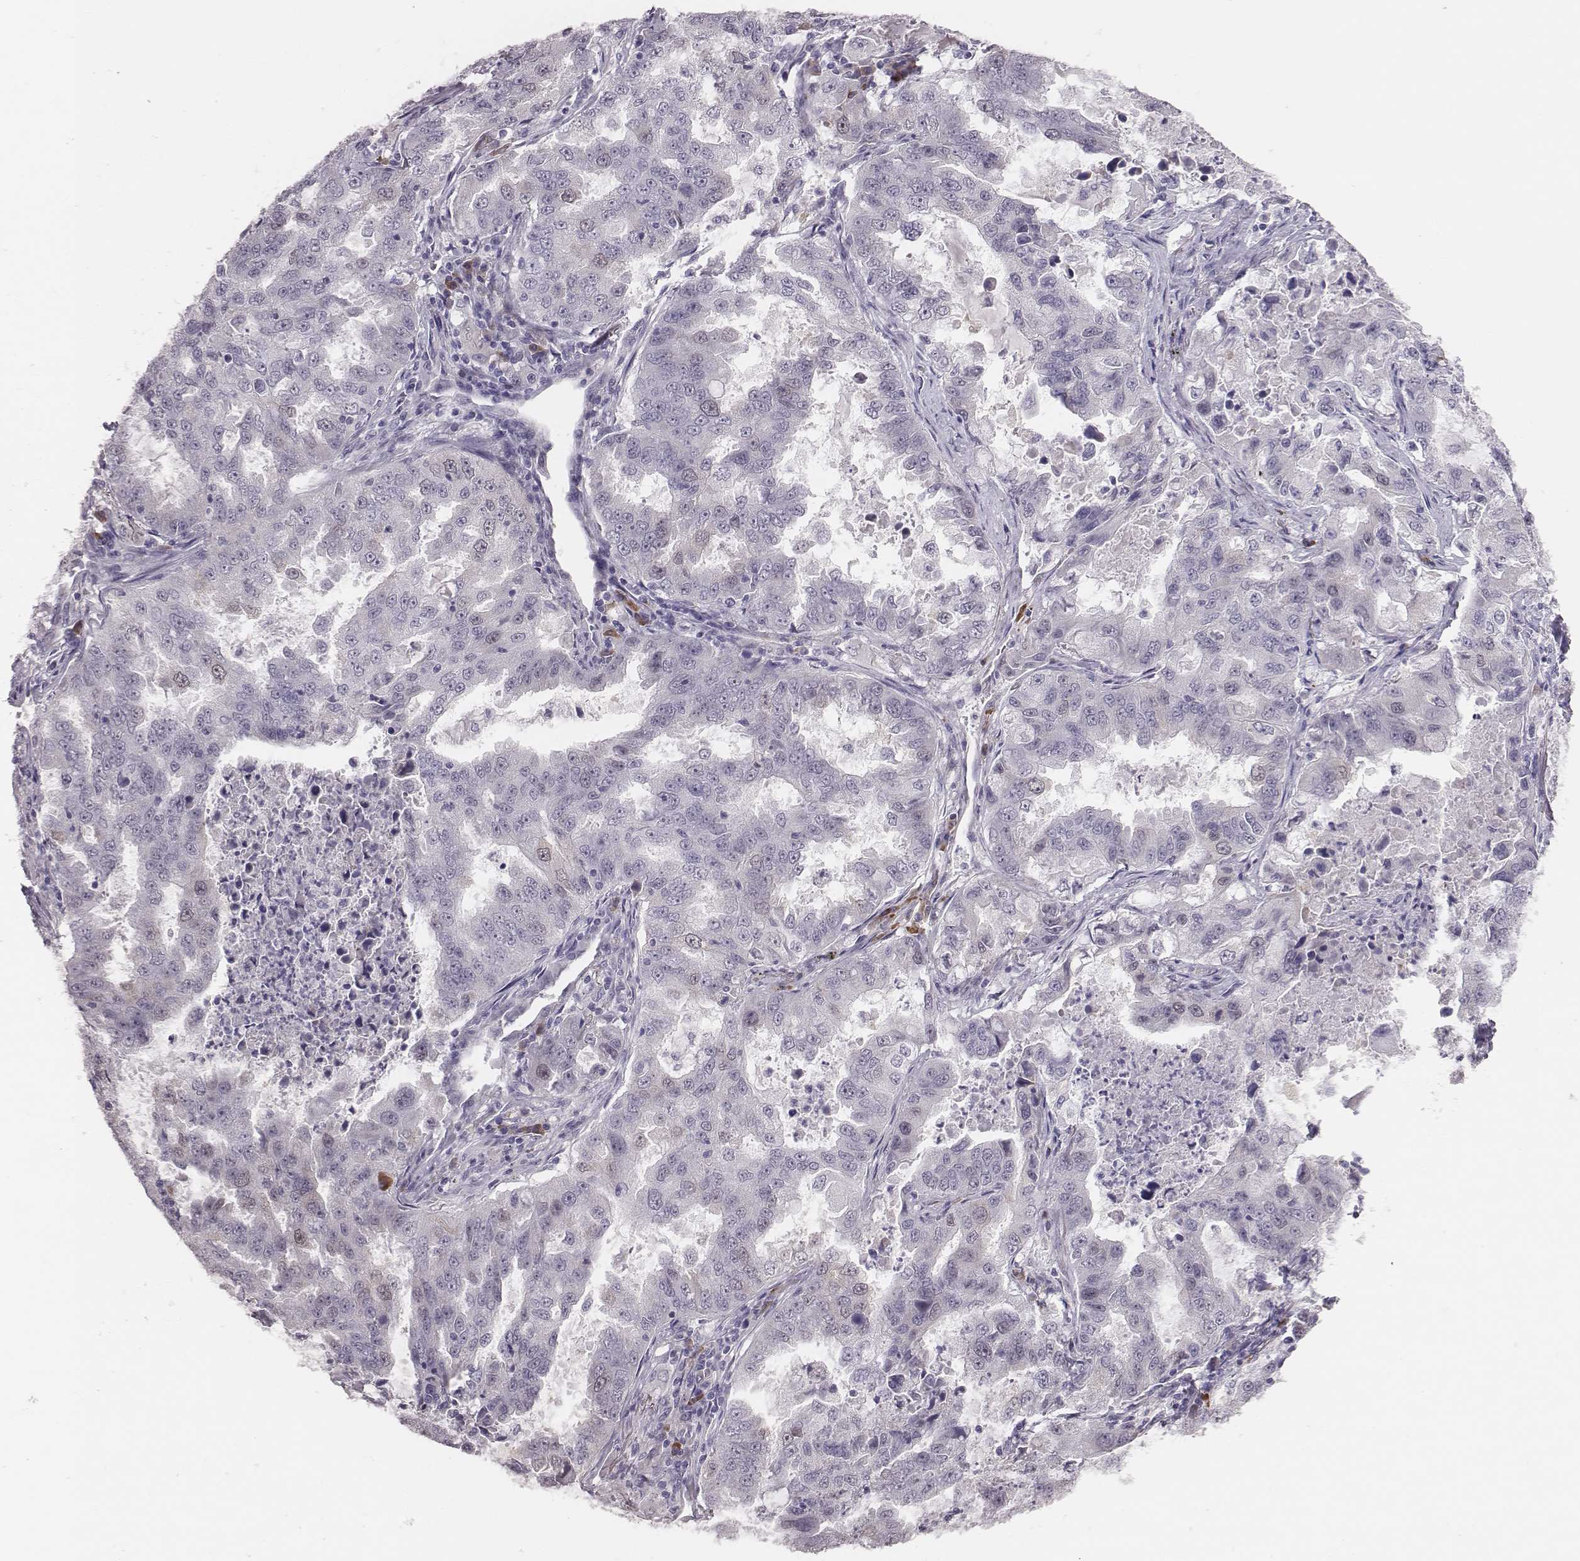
{"staining": {"intensity": "negative", "quantity": "none", "location": "none"}, "tissue": "lung cancer", "cell_type": "Tumor cells", "image_type": "cancer", "snomed": [{"axis": "morphology", "description": "Adenocarcinoma, NOS"}, {"axis": "topography", "description": "Lung"}], "caption": "The histopathology image displays no staining of tumor cells in lung adenocarcinoma.", "gene": "PBK", "patient": {"sex": "female", "age": 61}}